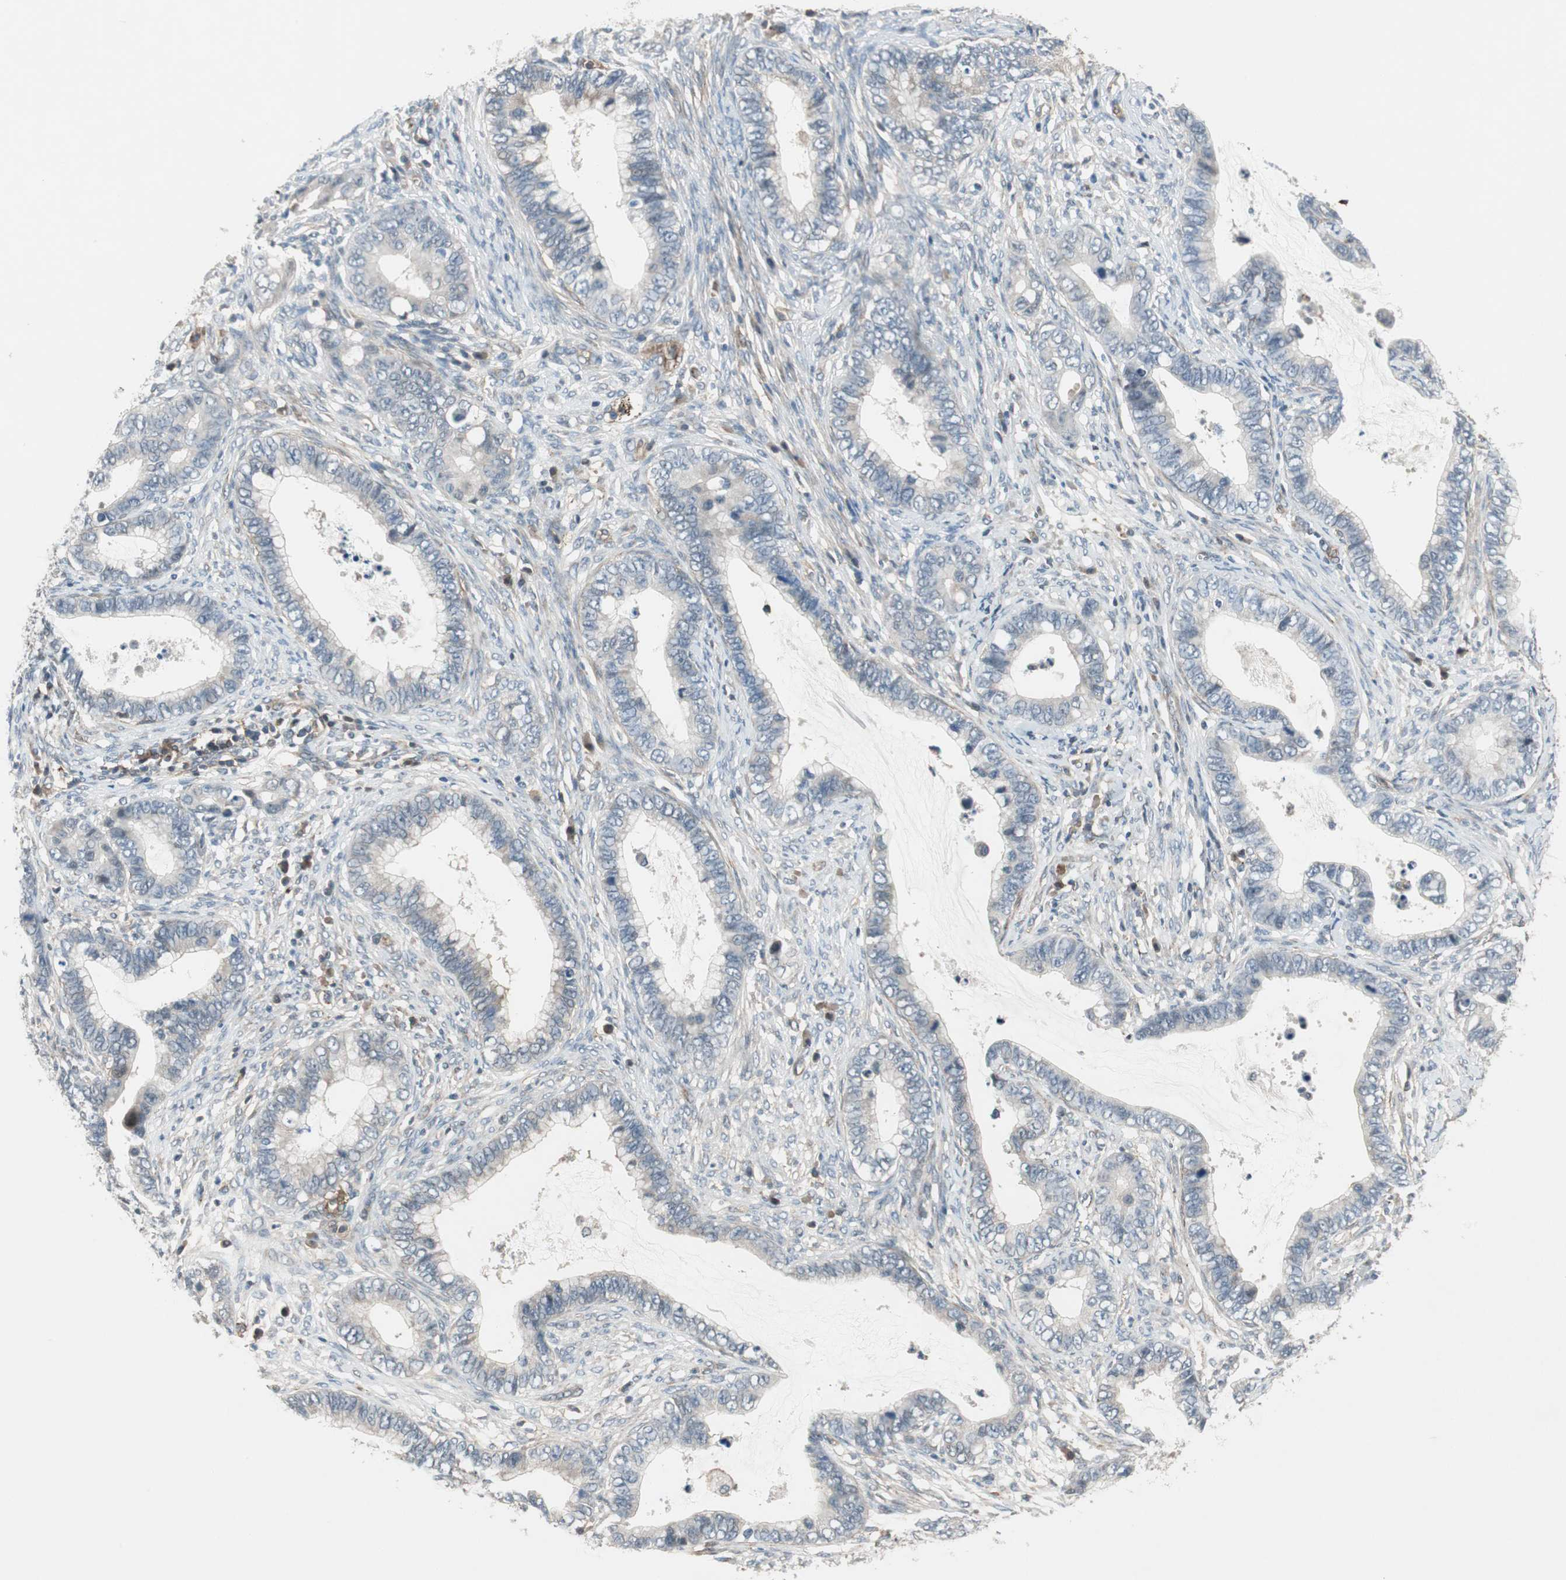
{"staining": {"intensity": "weak", "quantity": "<25%", "location": "cytoplasmic/membranous"}, "tissue": "cervical cancer", "cell_type": "Tumor cells", "image_type": "cancer", "snomed": [{"axis": "morphology", "description": "Adenocarcinoma, NOS"}, {"axis": "topography", "description": "Cervix"}], "caption": "This is a image of immunohistochemistry staining of cervical cancer (adenocarcinoma), which shows no expression in tumor cells. (DAB (3,3'-diaminobenzidine) immunohistochemistry (IHC), high magnification).", "gene": "GRHL1", "patient": {"sex": "female", "age": 44}}